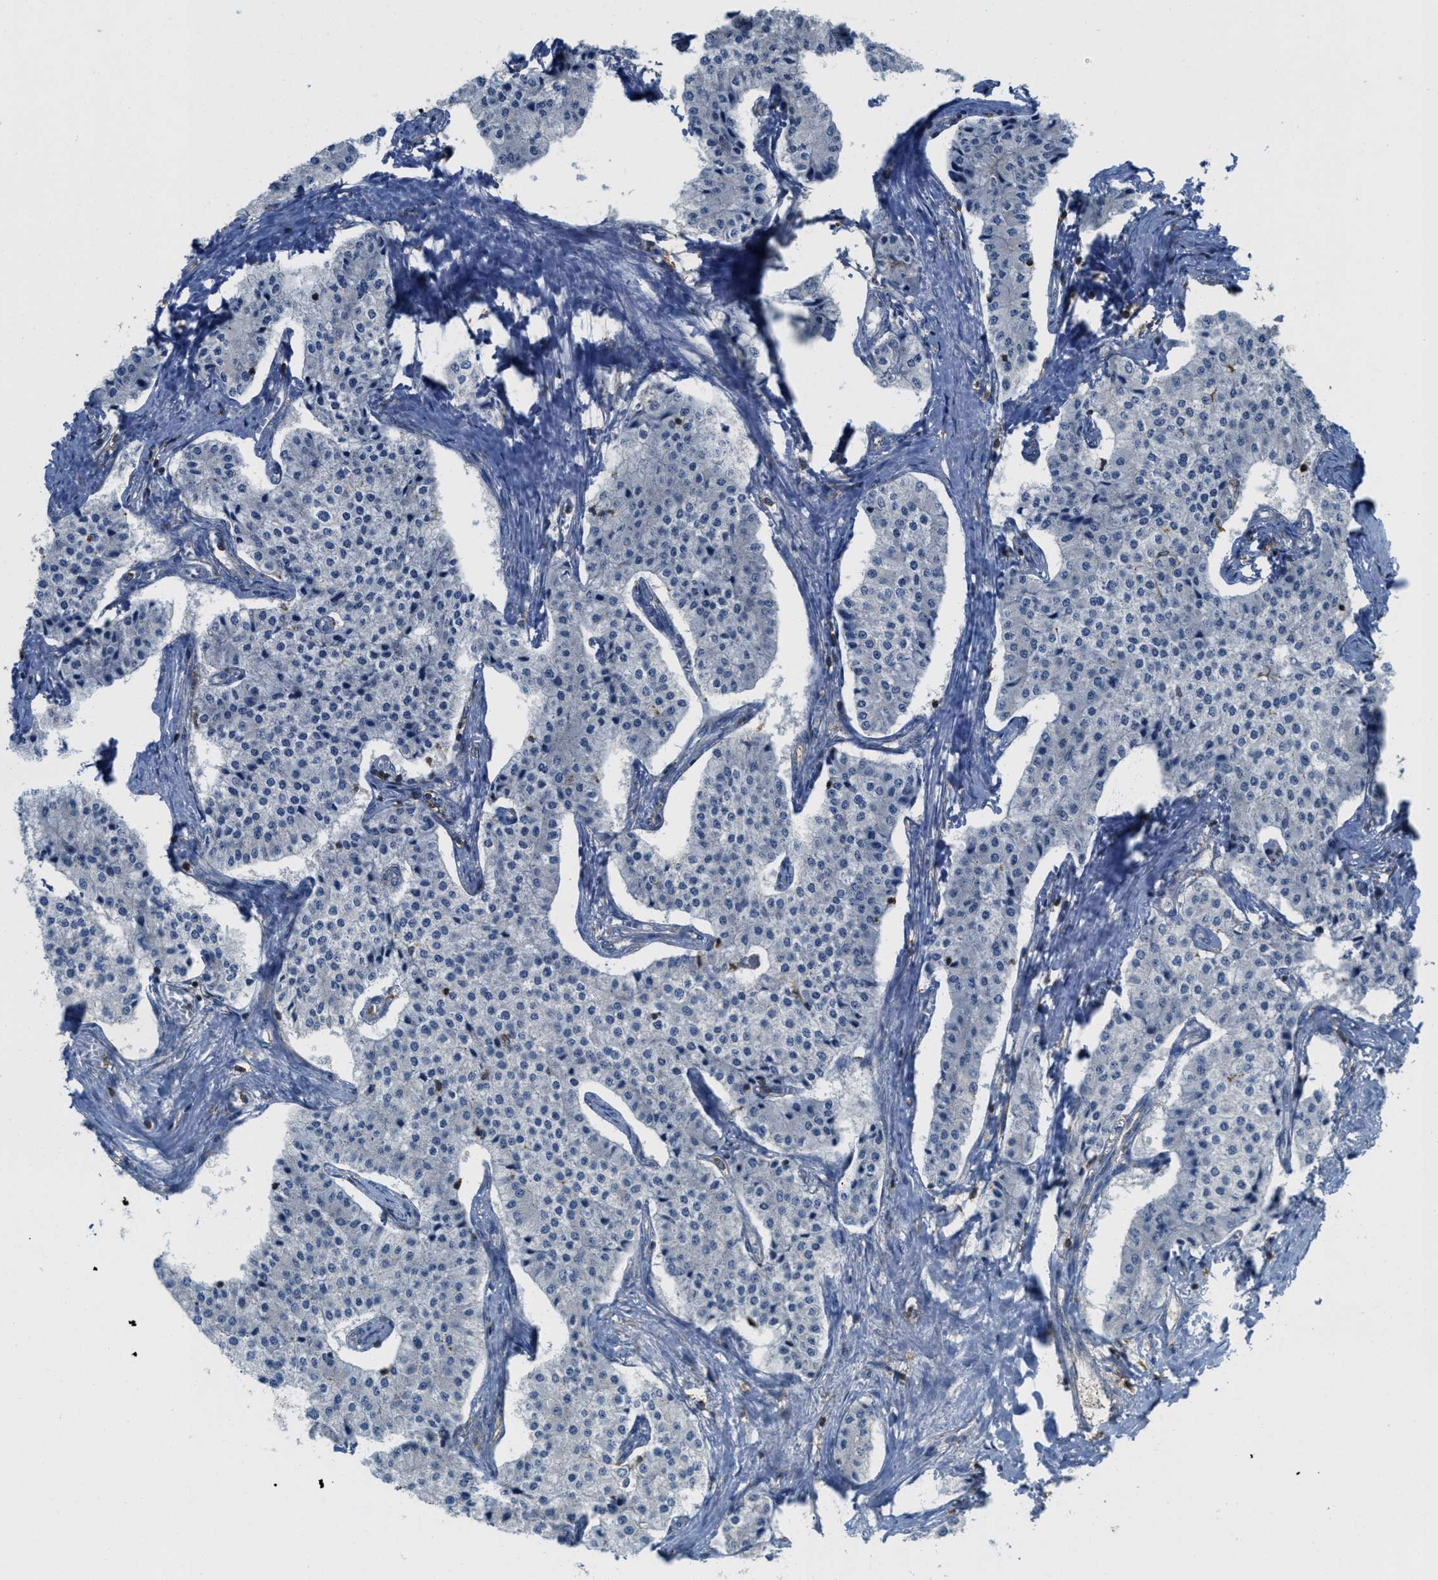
{"staining": {"intensity": "negative", "quantity": "none", "location": "none"}, "tissue": "carcinoid", "cell_type": "Tumor cells", "image_type": "cancer", "snomed": [{"axis": "morphology", "description": "Carcinoid, malignant, NOS"}, {"axis": "topography", "description": "Colon"}], "caption": "High magnification brightfield microscopy of malignant carcinoid stained with DAB (brown) and counterstained with hematoxylin (blue): tumor cells show no significant positivity.", "gene": "GRIK2", "patient": {"sex": "female", "age": 52}}